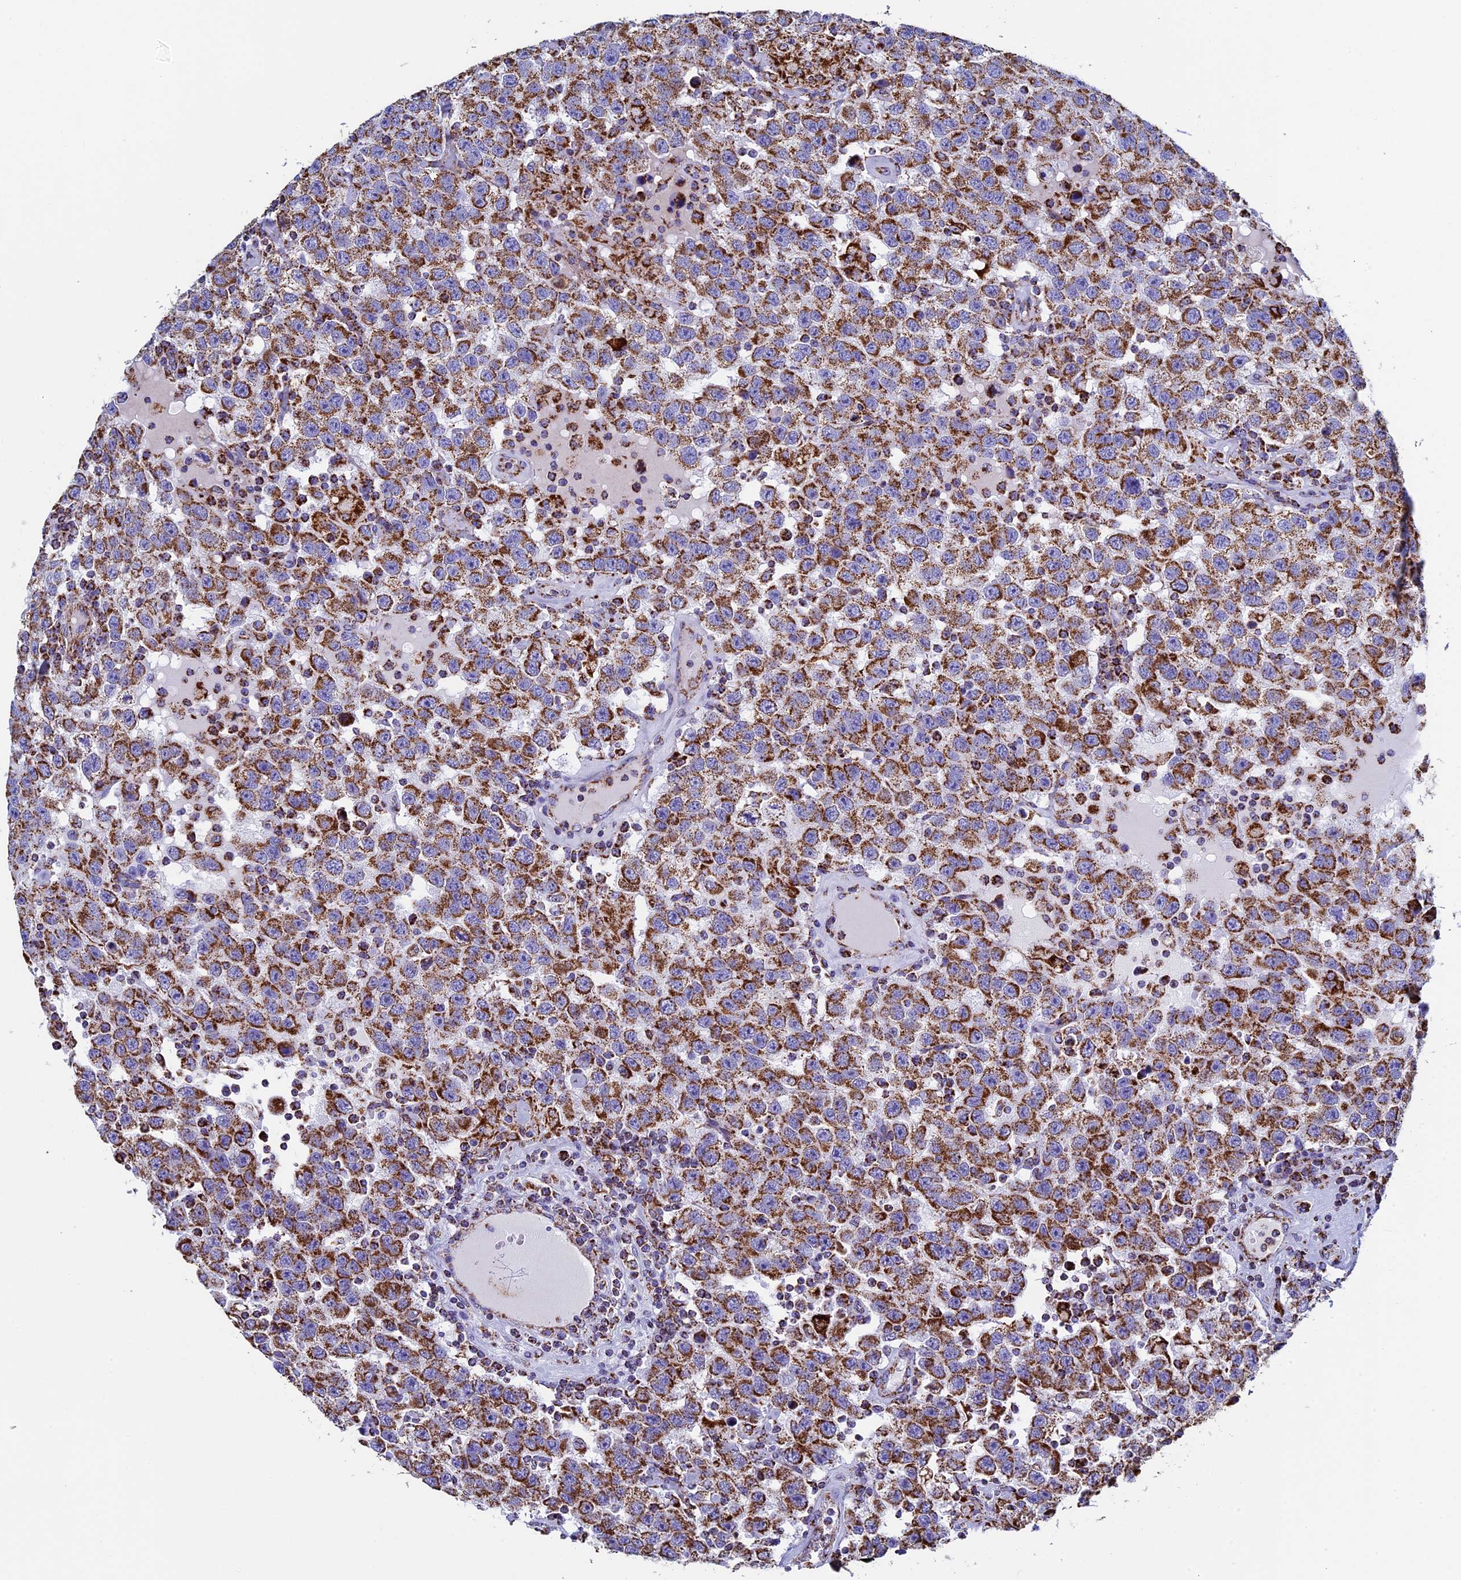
{"staining": {"intensity": "strong", "quantity": ">75%", "location": "cytoplasmic/membranous"}, "tissue": "testis cancer", "cell_type": "Tumor cells", "image_type": "cancer", "snomed": [{"axis": "morphology", "description": "Seminoma, NOS"}, {"axis": "topography", "description": "Testis"}], "caption": "An image showing strong cytoplasmic/membranous expression in approximately >75% of tumor cells in testis cancer, as visualized by brown immunohistochemical staining.", "gene": "UQCRFS1", "patient": {"sex": "male", "age": 41}}